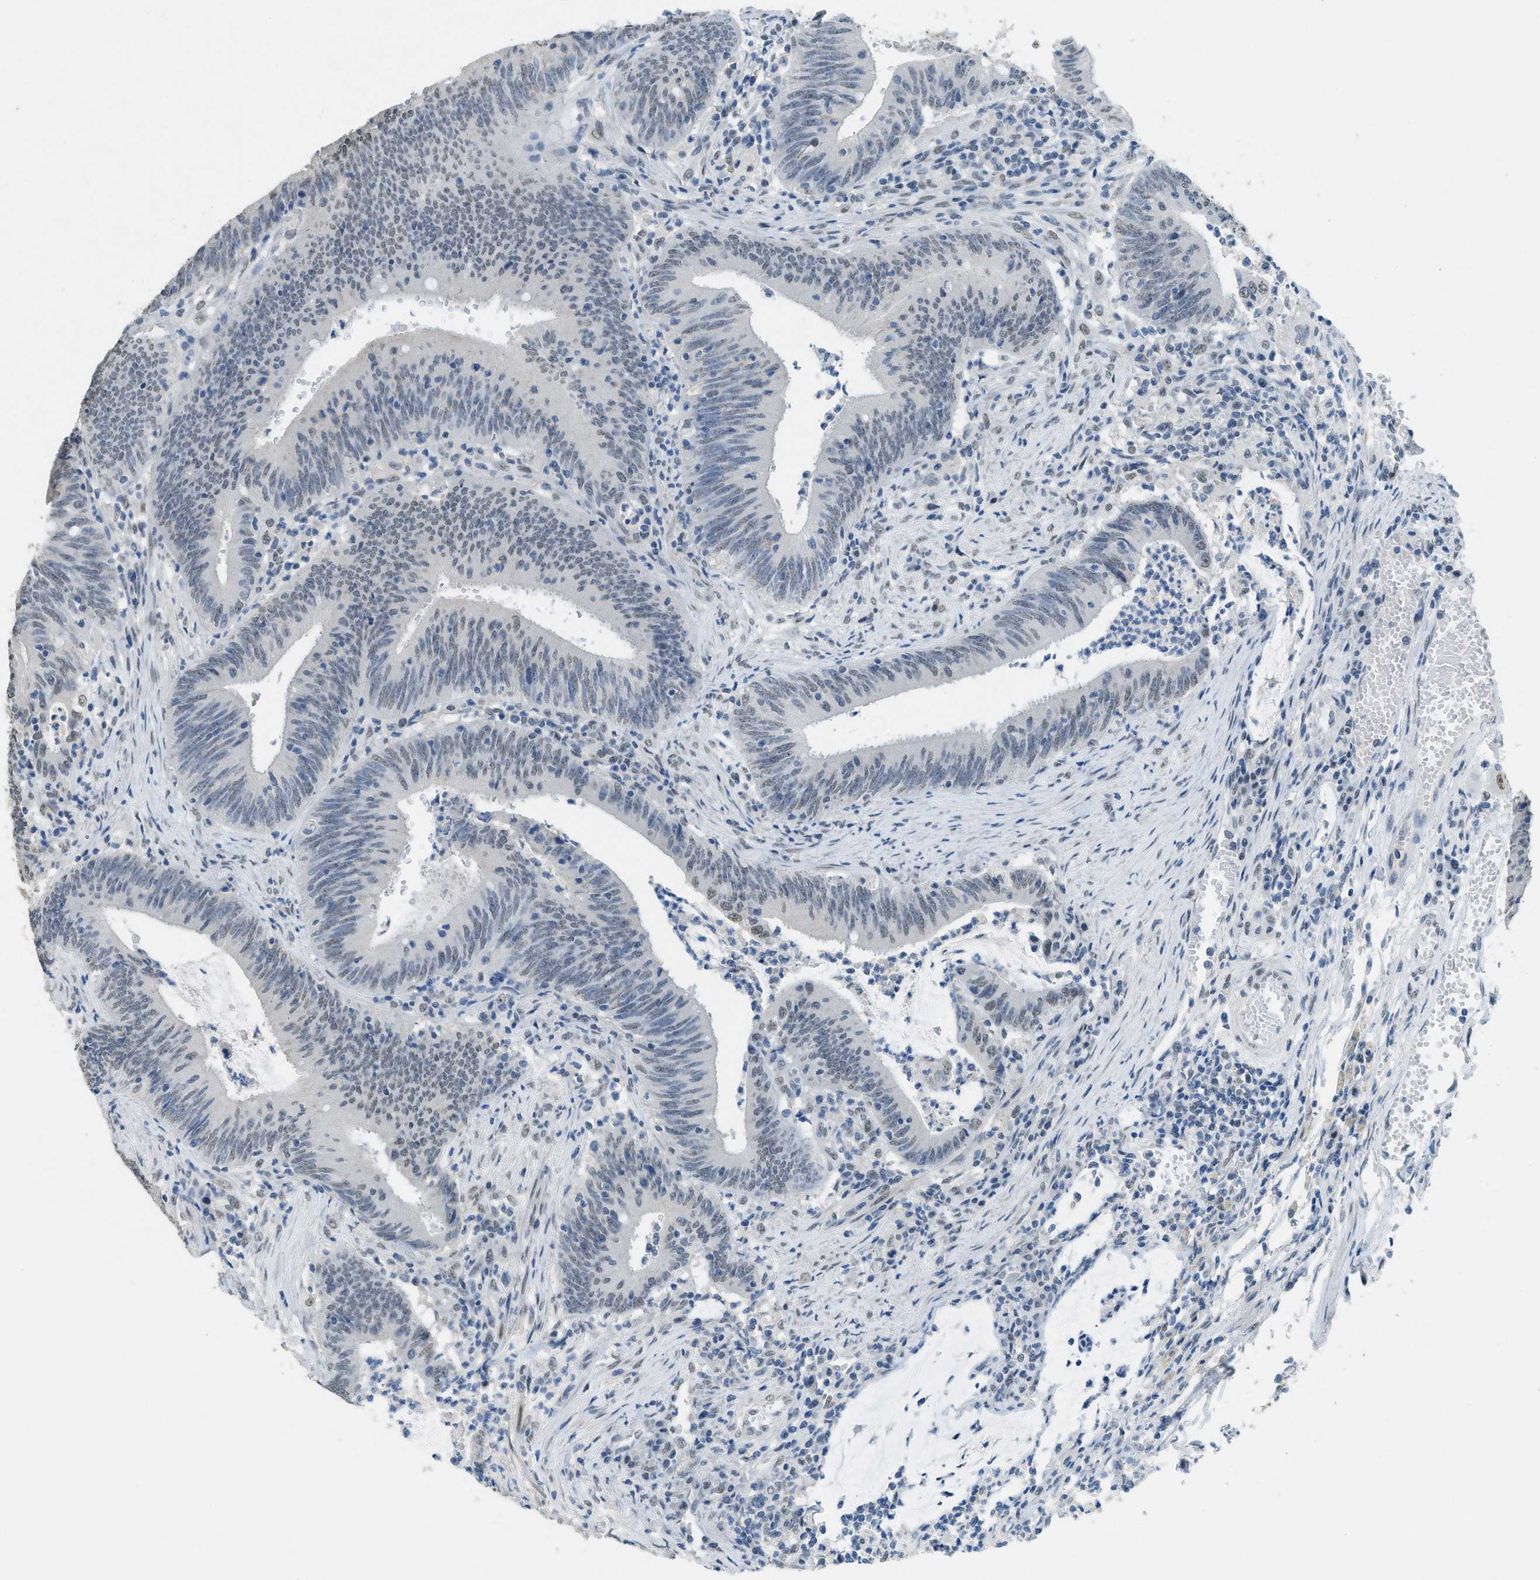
{"staining": {"intensity": "weak", "quantity": "<25%", "location": "nuclear"}, "tissue": "colorectal cancer", "cell_type": "Tumor cells", "image_type": "cancer", "snomed": [{"axis": "morphology", "description": "Normal tissue, NOS"}, {"axis": "morphology", "description": "Adenocarcinoma, NOS"}, {"axis": "topography", "description": "Rectum"}], "caption": "DAB (3,3'-diaminobenzidine) immunohistochemical staining of colorectal cancer shows no significant expression in tumor cells.", "gene": "TTC13", "patient": {"sex": "female", "age": 66}}